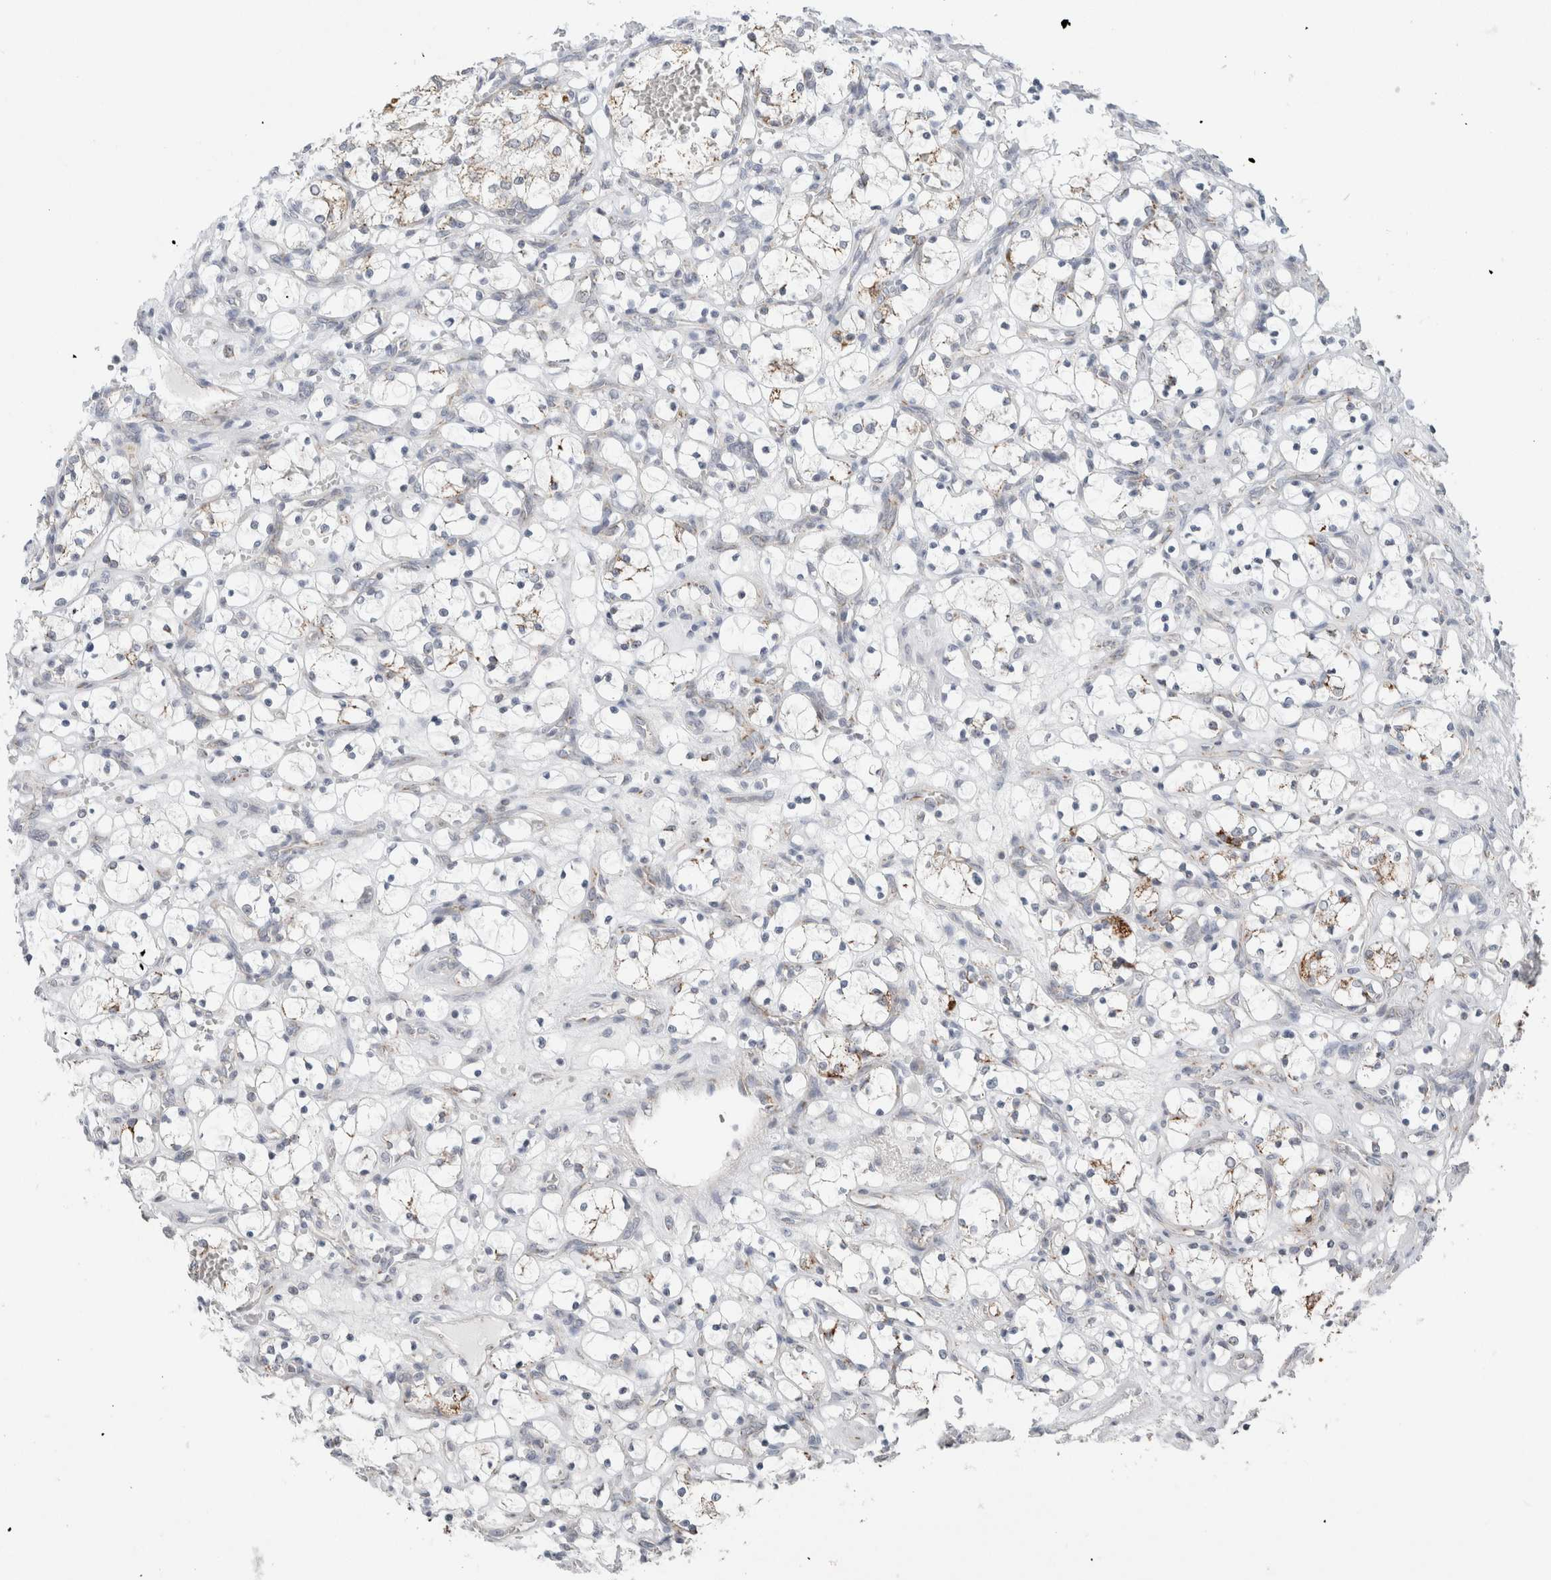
{"staining": {"intensity": "moderate", "quantity": "<25%", "location": "cytoplasmic/membranous"}, "tissue": "renal cancer", "cell_type": "Tumor cells", "image_type": "cancer", "snomed": [{"axis": "morphology", "description": "Adenocarcinoma, NOS"}, {"axis": "topography", "description": "Kidney"}], "caption": "Human renal adenocarcinoma stained with a protein marker displays moderate staining in tumor cells.", "gene": "FAHD1", "patient": {"sex": "female", "age": 69}}